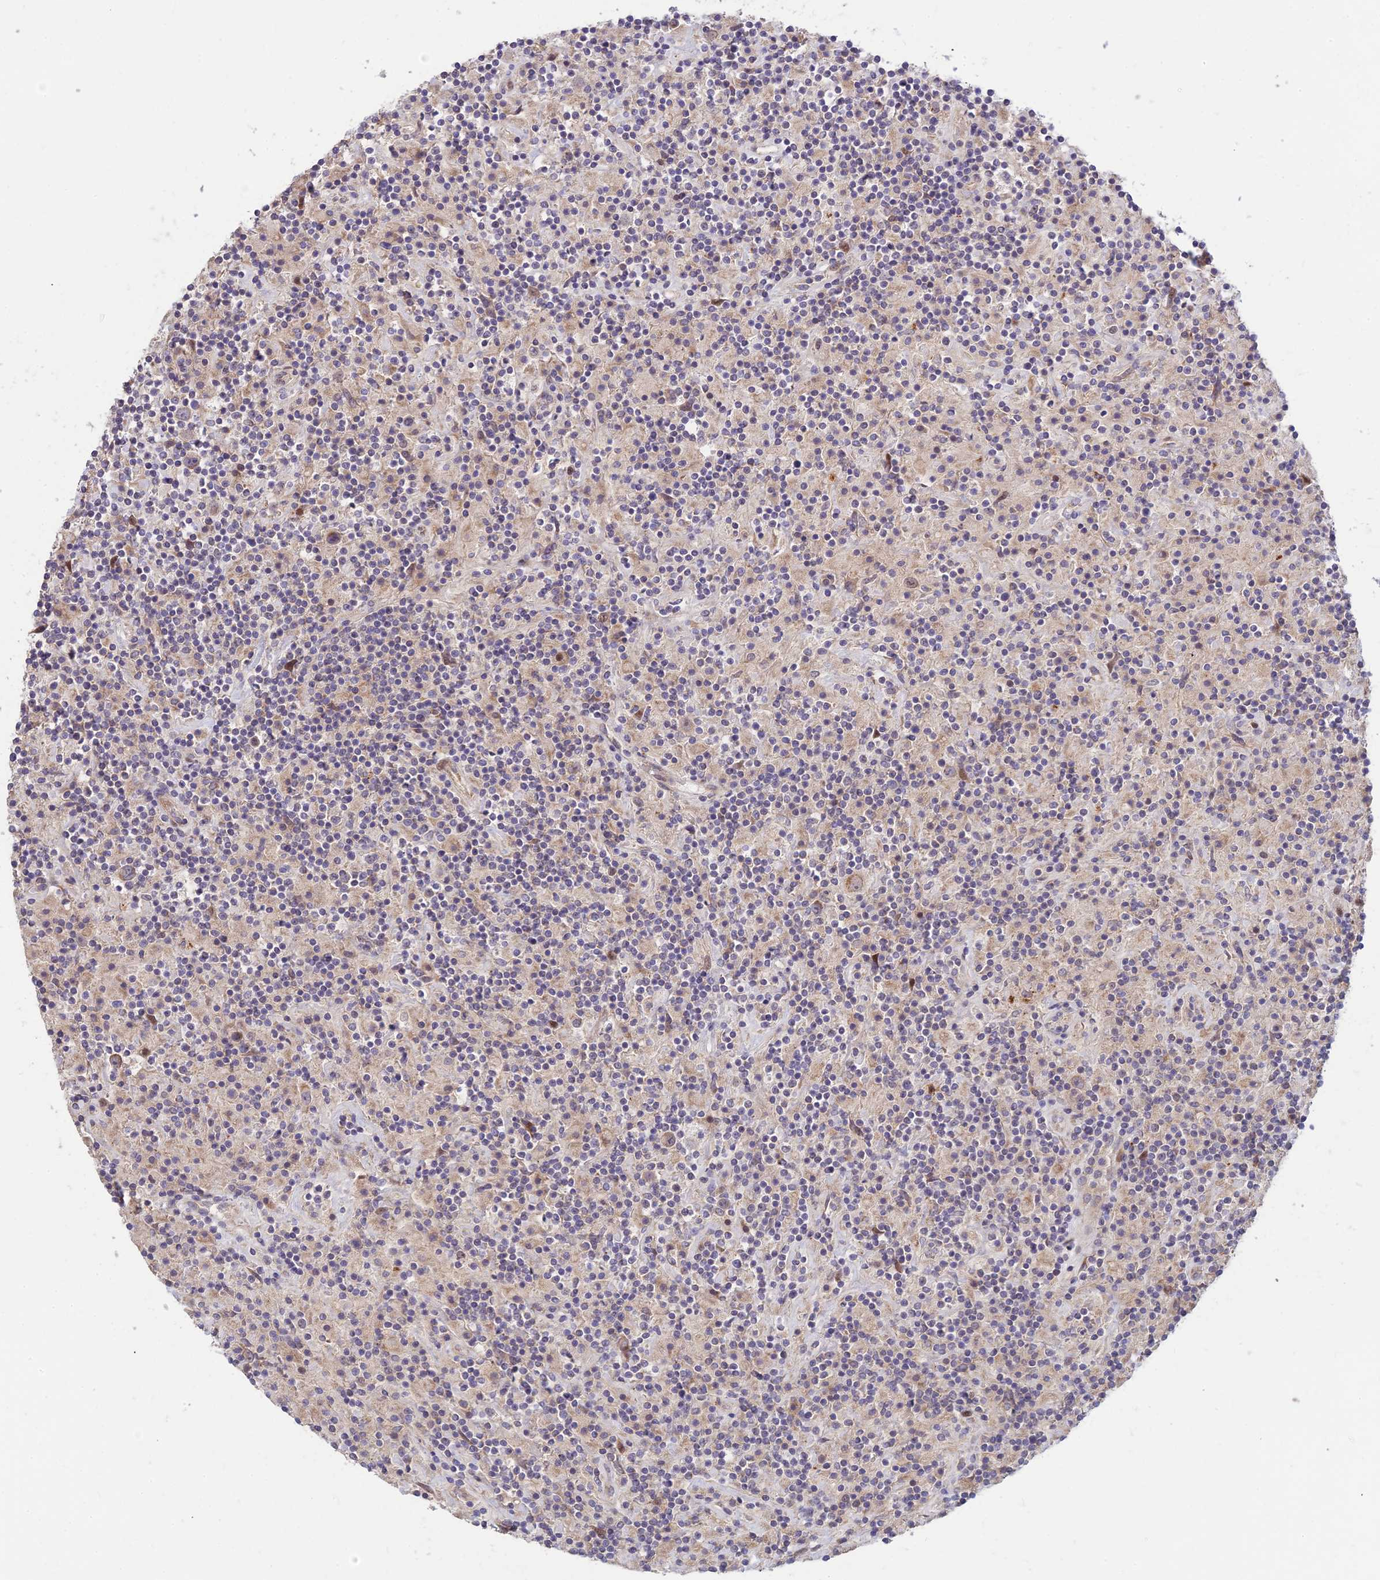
{"staining": {"intensity": "weak", "quantity": "25%-75%", "location": "cytoplasmic/membranous"}, "tissue": "lymphoma", "cell_type": "Tumor cells", "image_type": "cancer", "snomed": [{"axis": "morphology", "description": "Hodgkin's disease, NOS"}, {"axis": "topography", "description": "Lymph node"}], "caption": "Weak cytoplasmic/membranous protein expression is identified in about 25%-75% of tumor cells in Hodgkin's disease. Using DAB (3,3'-diaminobenzidine) (brown) and hematoxylin (blue) stains, captured at high magnification using brightfield microscopy.", "gene": "ASPDH", "patient": {"sex": "male", "age": 70}}